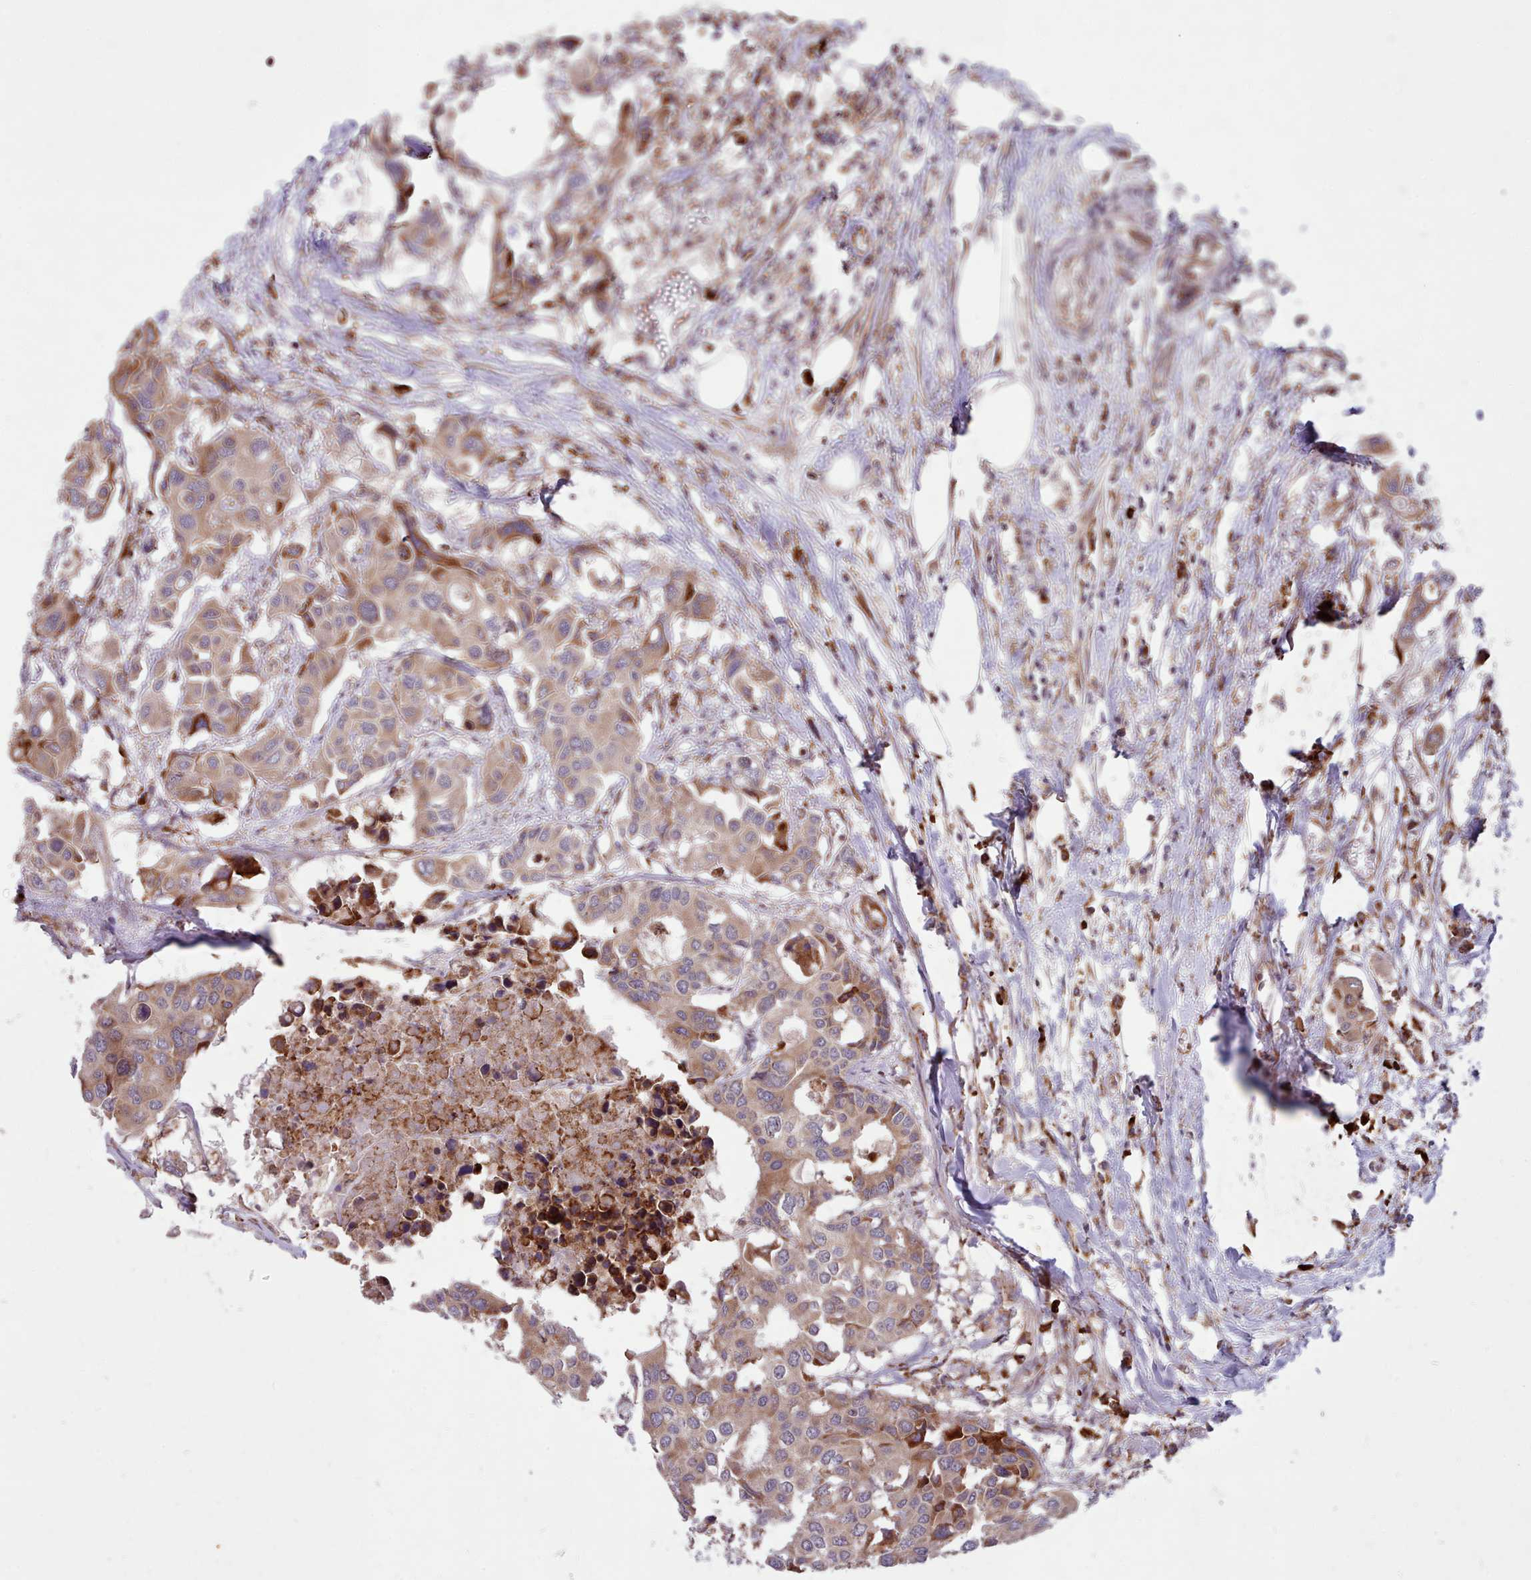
{"staining": {"intensity": "moderate", "quantity": ">75%", "location": "cytoplasmic/membranous"}, "tissue": "colorectal cancer", "cell_type": "Tumor cells", "image_type": "cancer", "snomed": [{"axis": "morphology", "description": "Adenocarcinoma, NOS"}, {"axis": "topography", "description": "Colon"}], "caption": "DAB (3,3'-diaminobenzidine) immunohistochemical staining of colorectal cancer (adenocarcinoma) reveals moderate cytoplasmic/membranous protein positivity in about >75% of tumor cells. (IHC, brightfield microscopy, high magnification).", "gene": "TTLL3", "patient": {"sex": "male", "age": 77}}